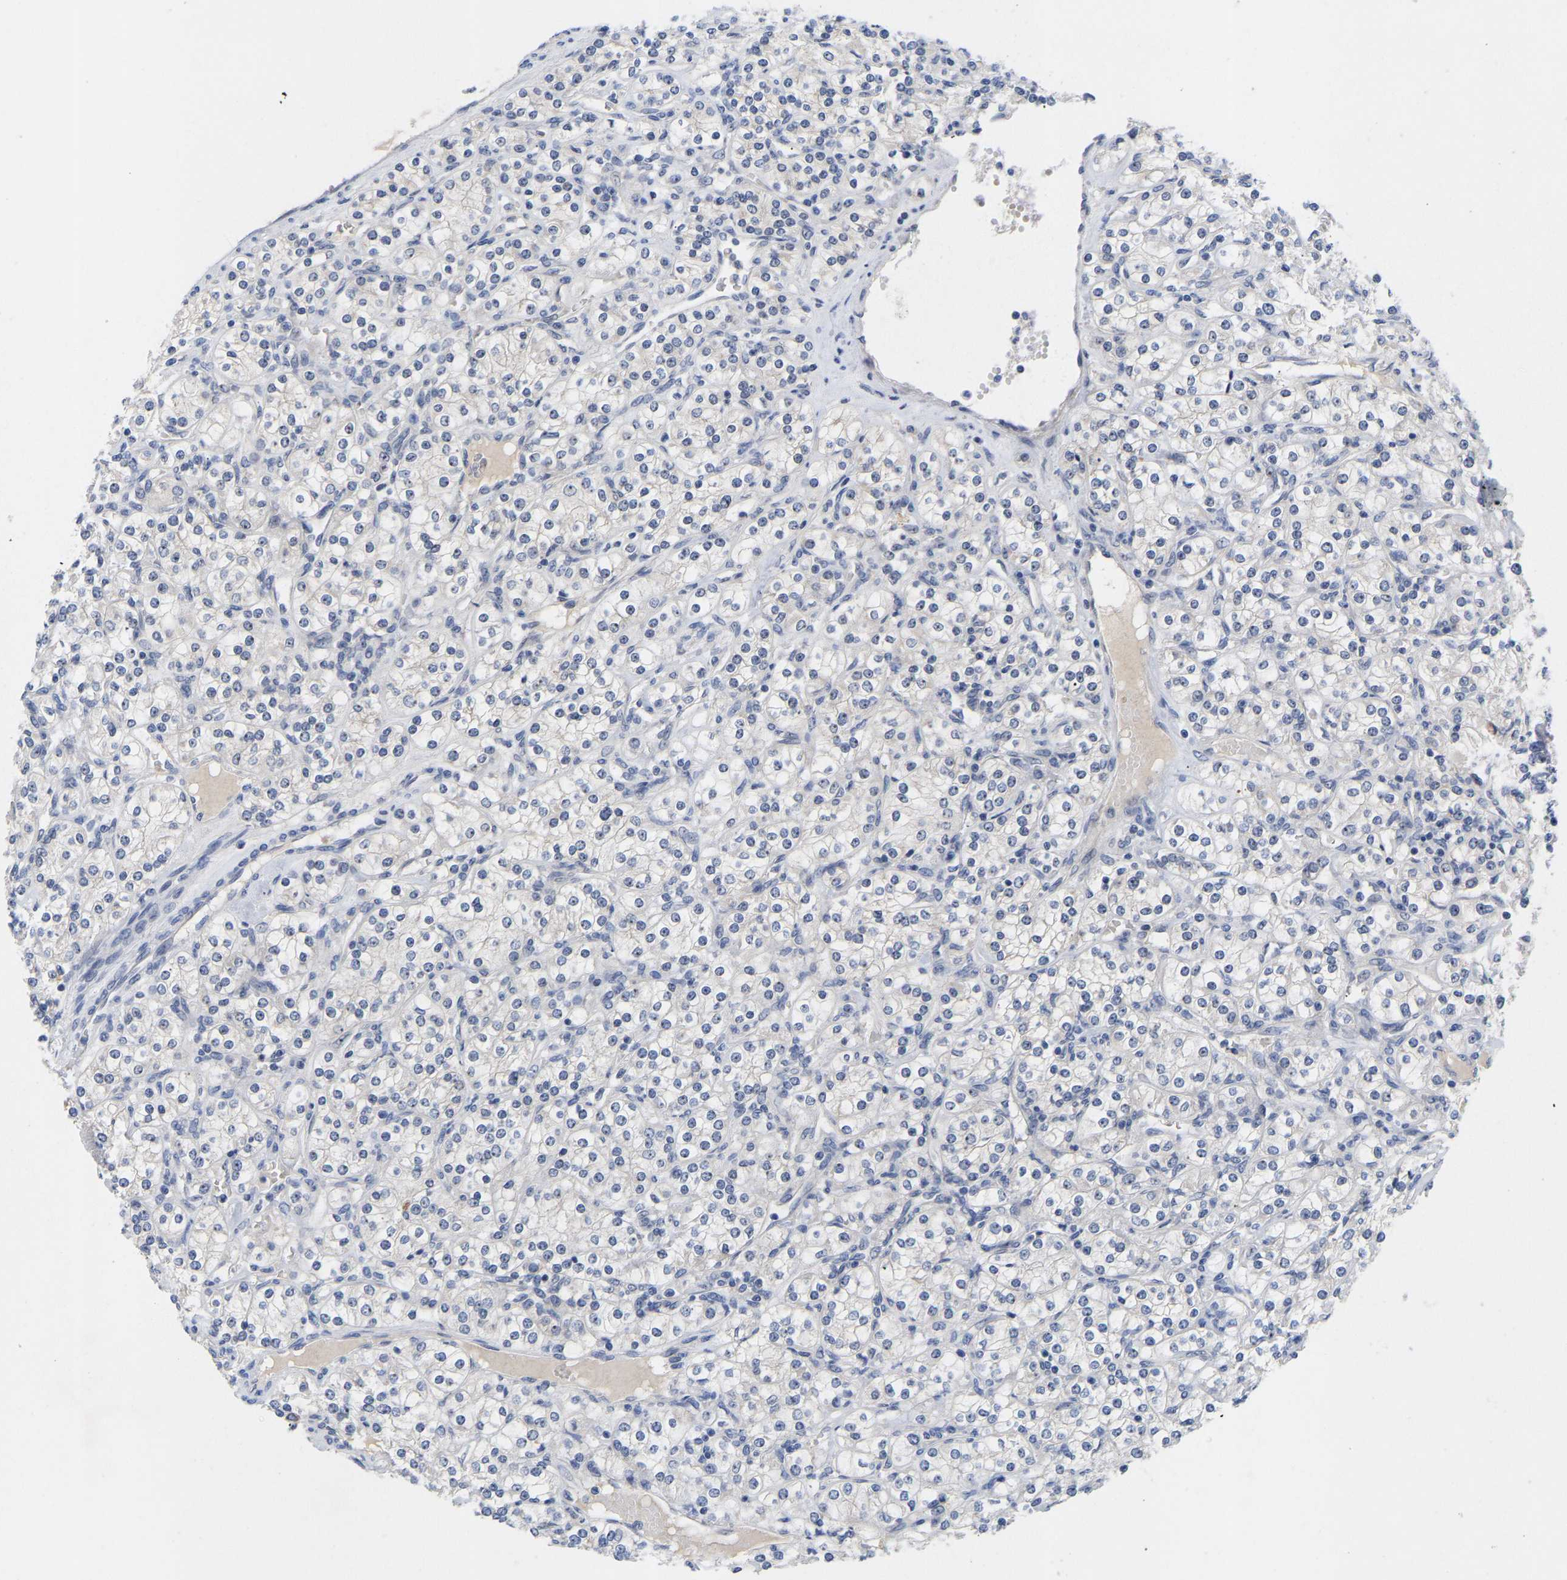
{"staining": {"intensity": "negative", "quantity": "none", "location": "none"}, "tissue": "renal cancer", "cell_type": "Tumor cells", "image_type": "cancer", "snomed": [{"axis": "morphology", "description": "Adenocarcinoma, NOS"}, {"axis": "topography", "description": "Kidney"}], "caption": "This is a photomicrograph of immunohistochemistry staining of renal cancer, which shows no staining in tumor cells.", "gene": "NLE1", "patient": {"sex": "male", "age": 77}}